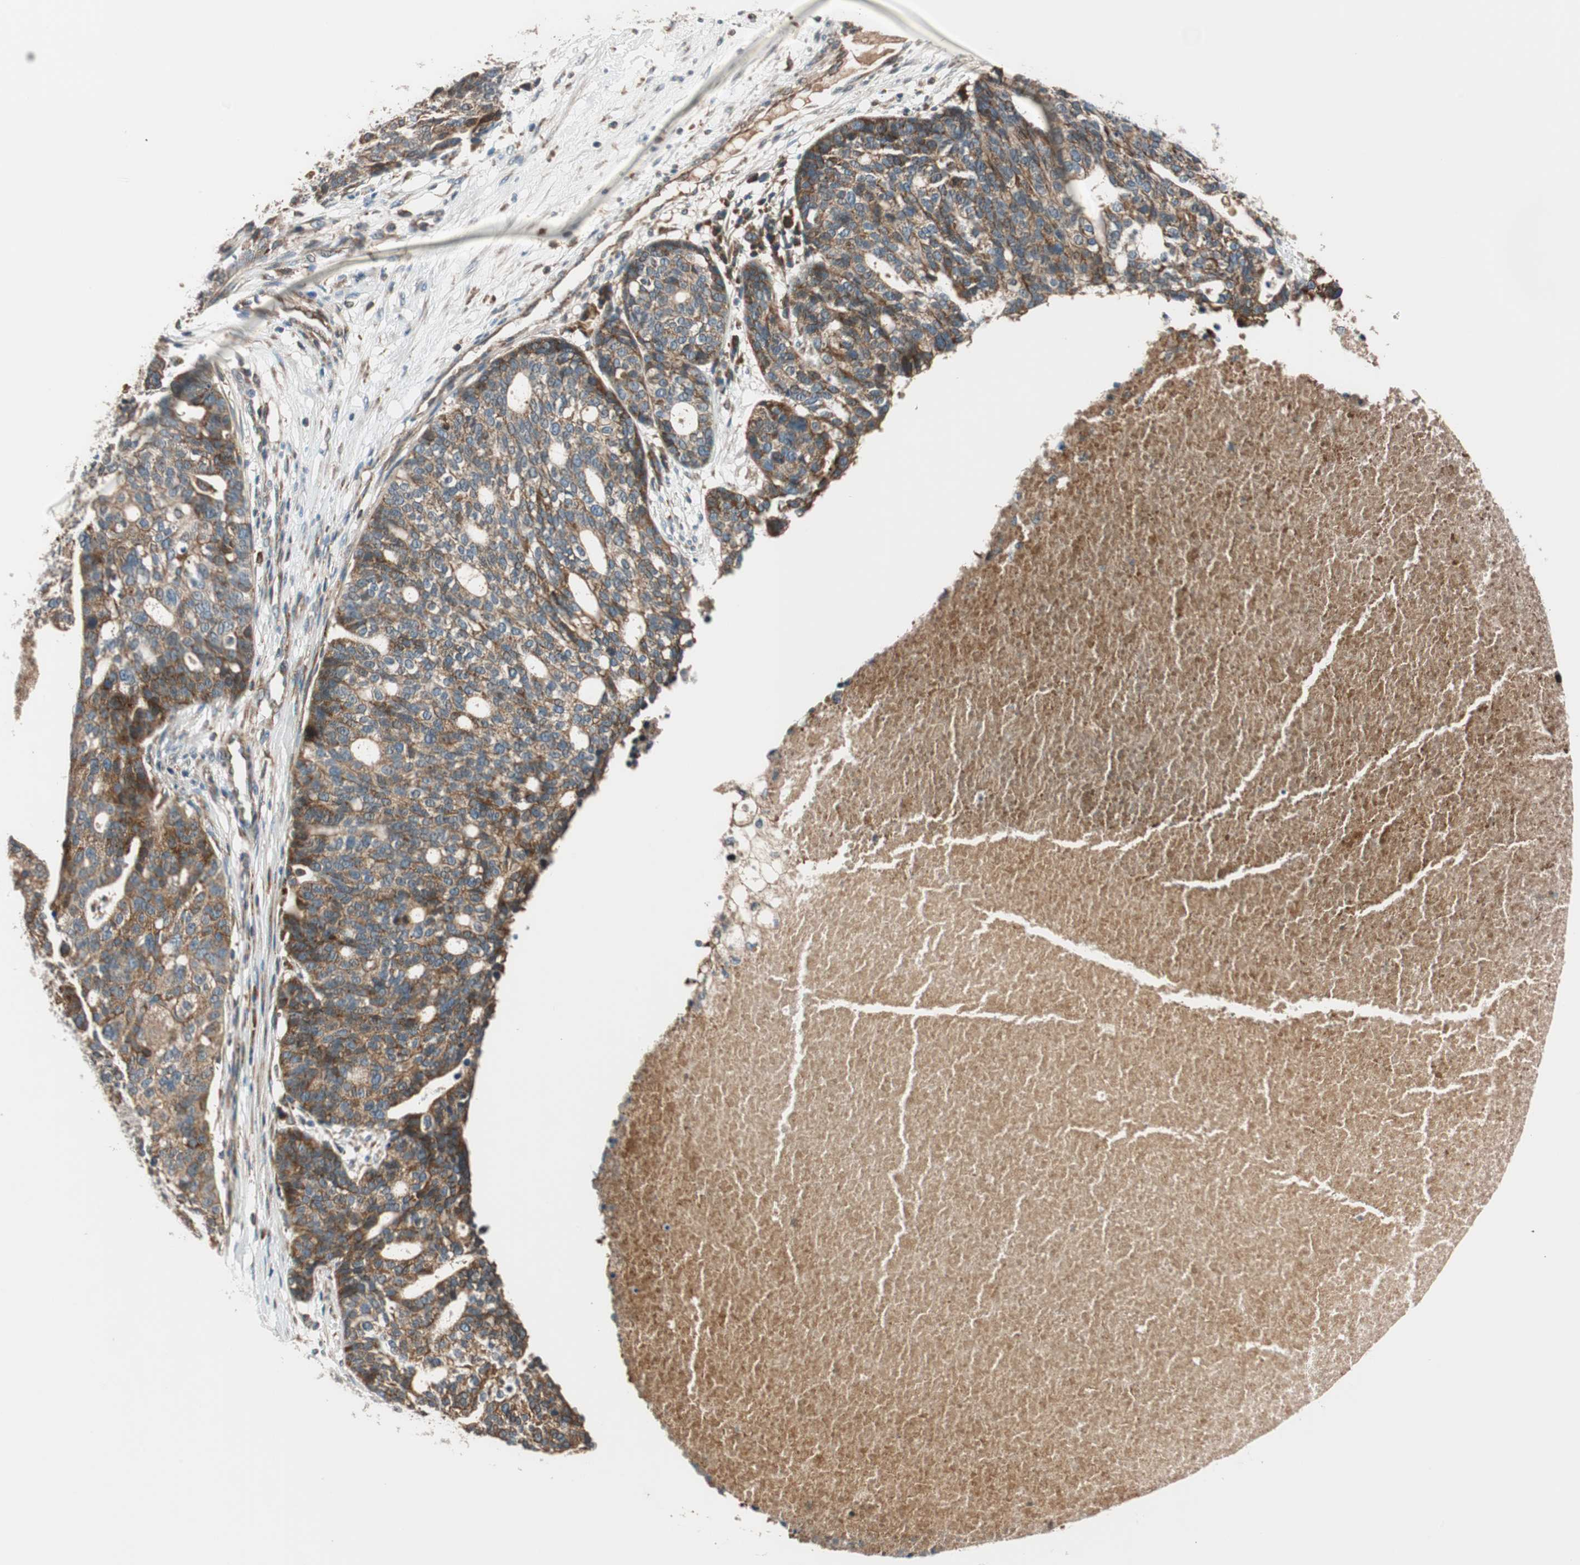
{"staining": {"intensity": "moderate", "quantity": ">75%", "location": "cytoplasmic/membranous"}, "tissue": "ovarian cancer", "cell_type": "Tumor cells", "image_type": "cancer", "snomed": [{"axis": "morphology", "description": "Cystadenocarcinoma, serous, NOS"}, {"axis": "topography", "description": "Ovary"}], "caption": "IHC staining of serous cystadenocarcinoma (ovarian), which shows medium levels of moderate cytoplasmic/membranous expression in about >75% of tumor cells indicating moderate cytoplasmic/membranous protein staining. The staining was performed using DAB (3,3'-diaminobenzidine) (brown) for protein detection and nuclei were counterstained in hematoxylin (blue).", "gene": "ABI1", "patient": {"sex": "female", "age": 59}}